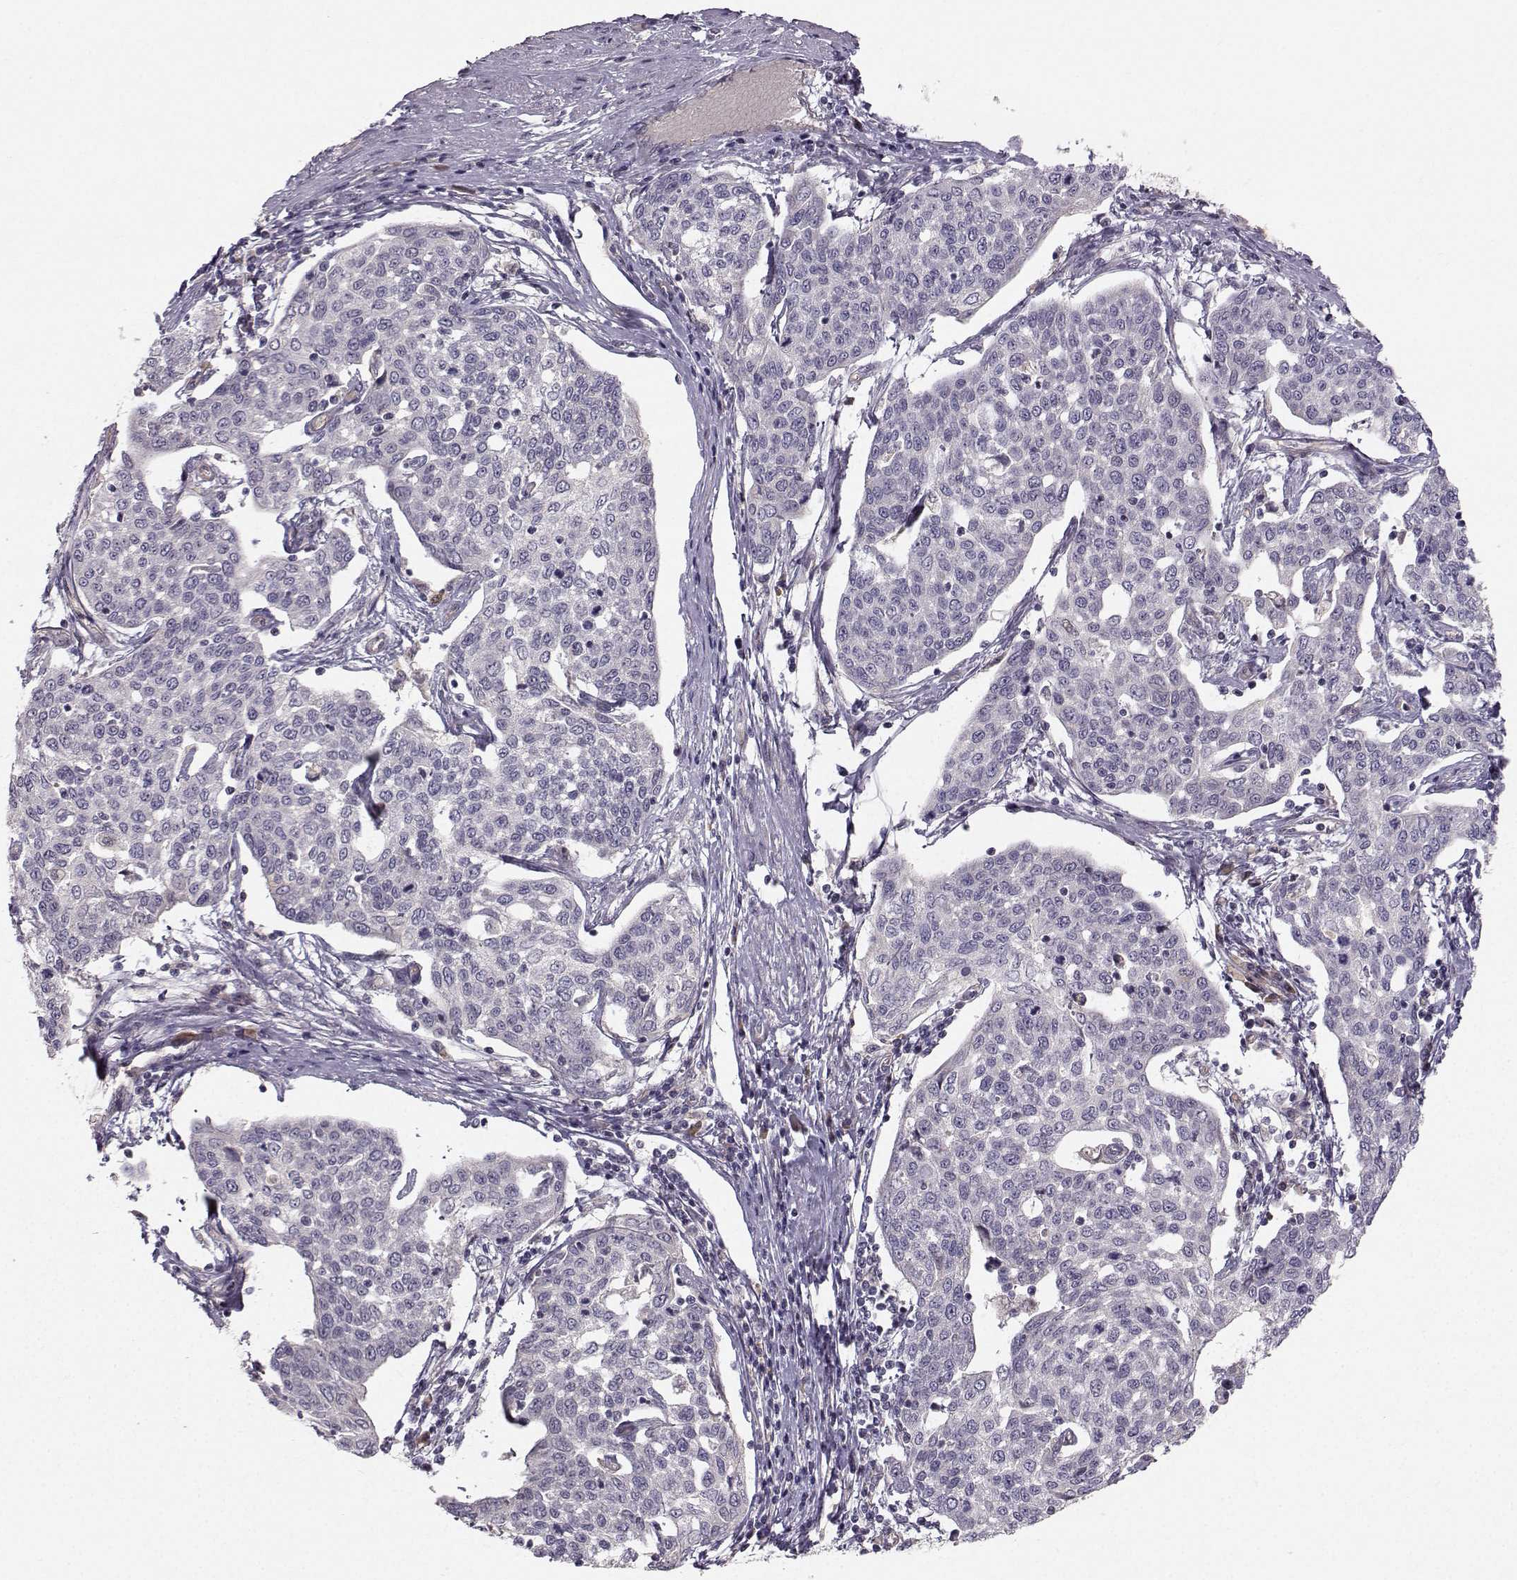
{"staining": {"intensity": "negative", "quantity": "none", "location": "none"}, "tissue": "cervical cancer", "cell_type": "Tumor cells", "image_type": "cancer", "snomed": [{"axis": "morphology", "description": "Squamous cell carcinoma, NOS"}, {"axis": "topography", "description": "Cervix"}], "caption": "This is a image of immunohistochemistry (IHC) staining of squamous cell carcinoma (cervical), which shows no expression in tumor cells.", "gene": "OPRD1", "patient": {"sex": "female", "age": 34}}